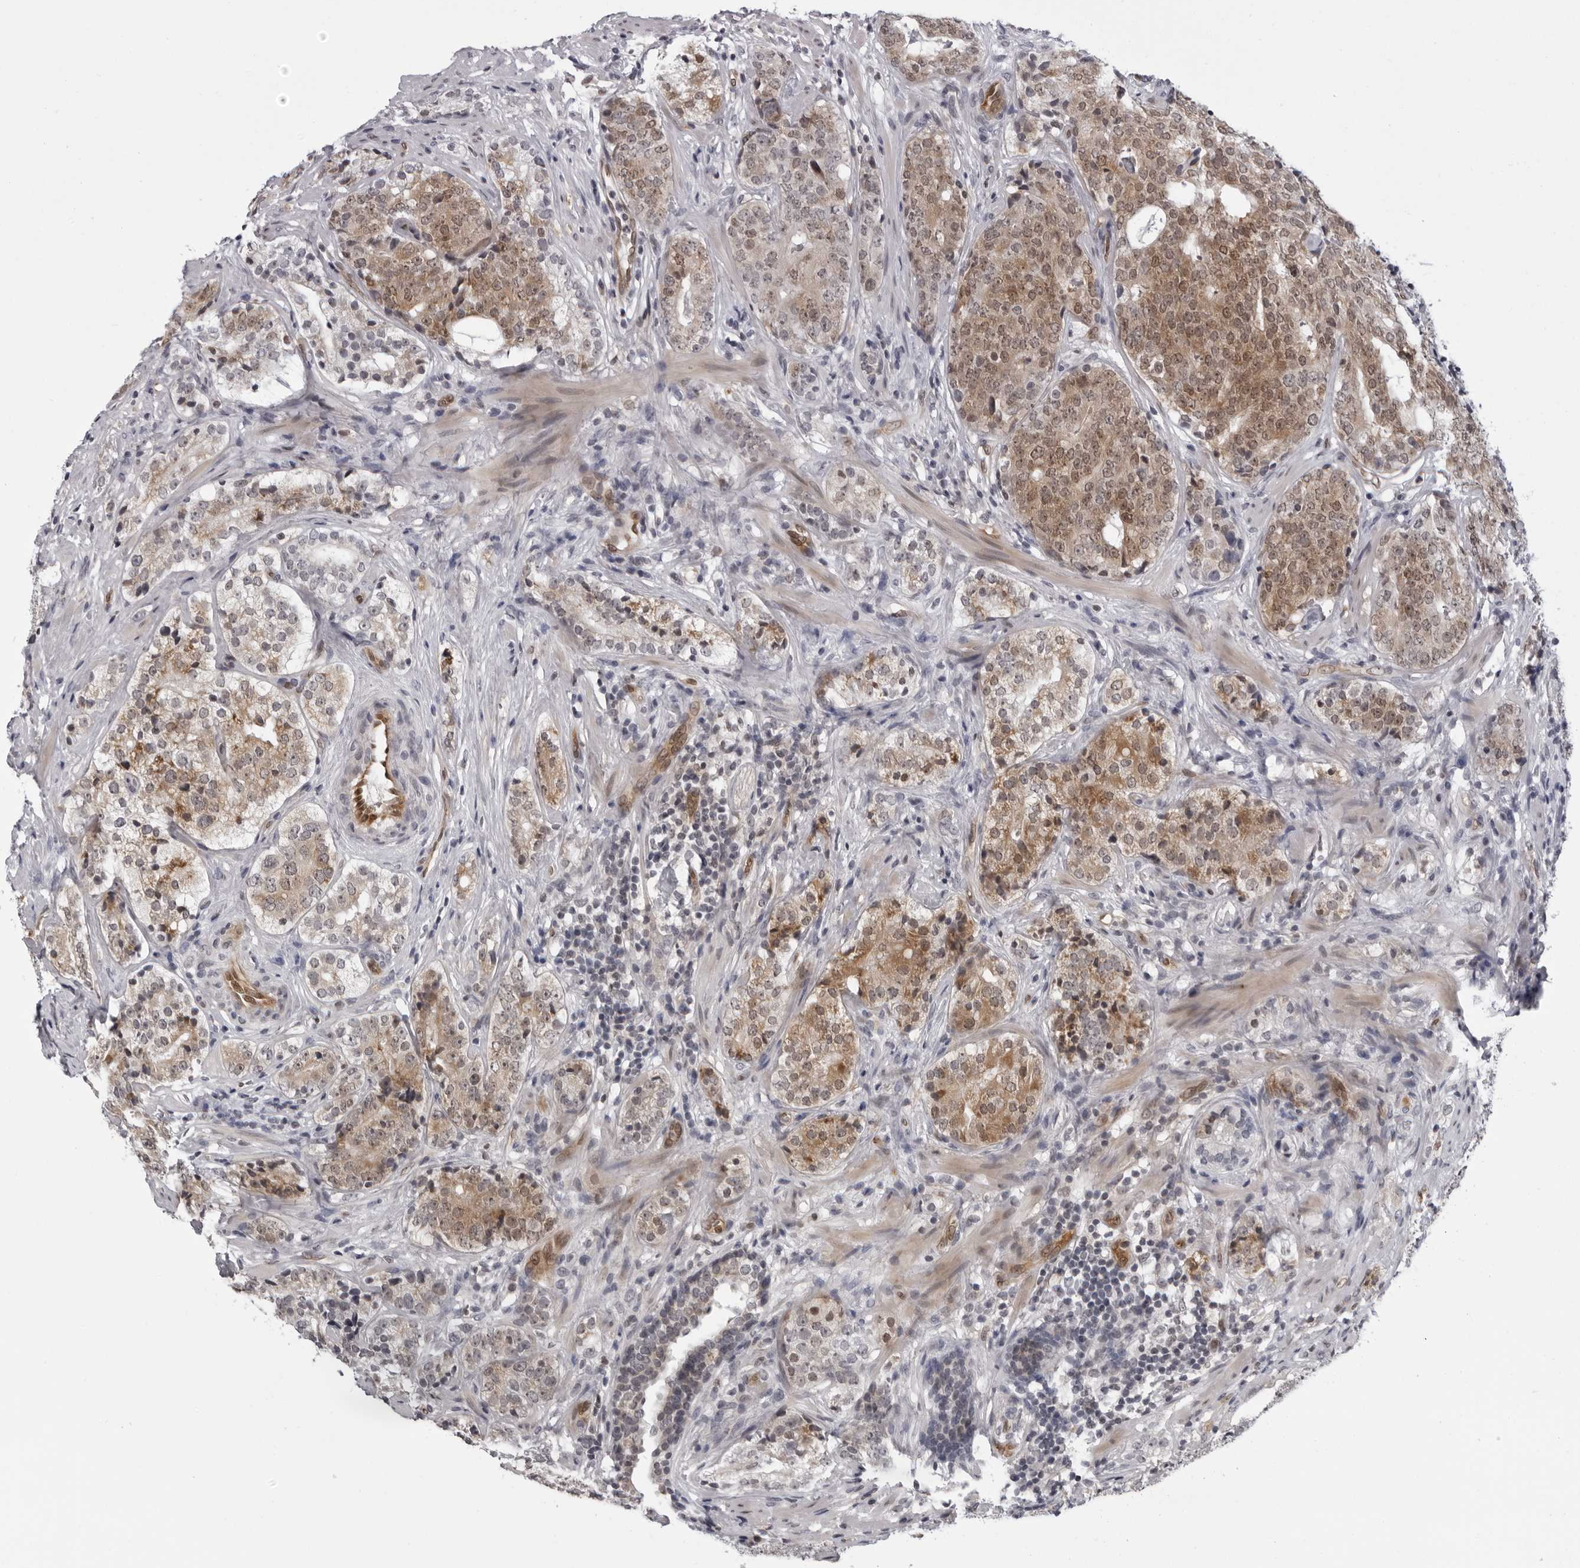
{"staining": {"intensity": "moderate", "quantity": ">75%", "location": "cytoplasmic/membranous,nuclear"}, "tissue": "prostate cancer", "cell_type": "Tumor cells", "image_type": "cancer", "snomed": [{"axis": "morphology", "description": "Adenocarcinoma, High grade"}, {"axis": "topography", "description": "Prostate"}], "caption": "Prostate cancer (high-grade adenocarcinoma) stained for a protein (brown) exhibits moderate cytoplasmic/membranous and nuclear positive staining in approximately >75% of tumor cells.", "gene": "MAPK12", "patient": {"sex": "male", "age": 56}}